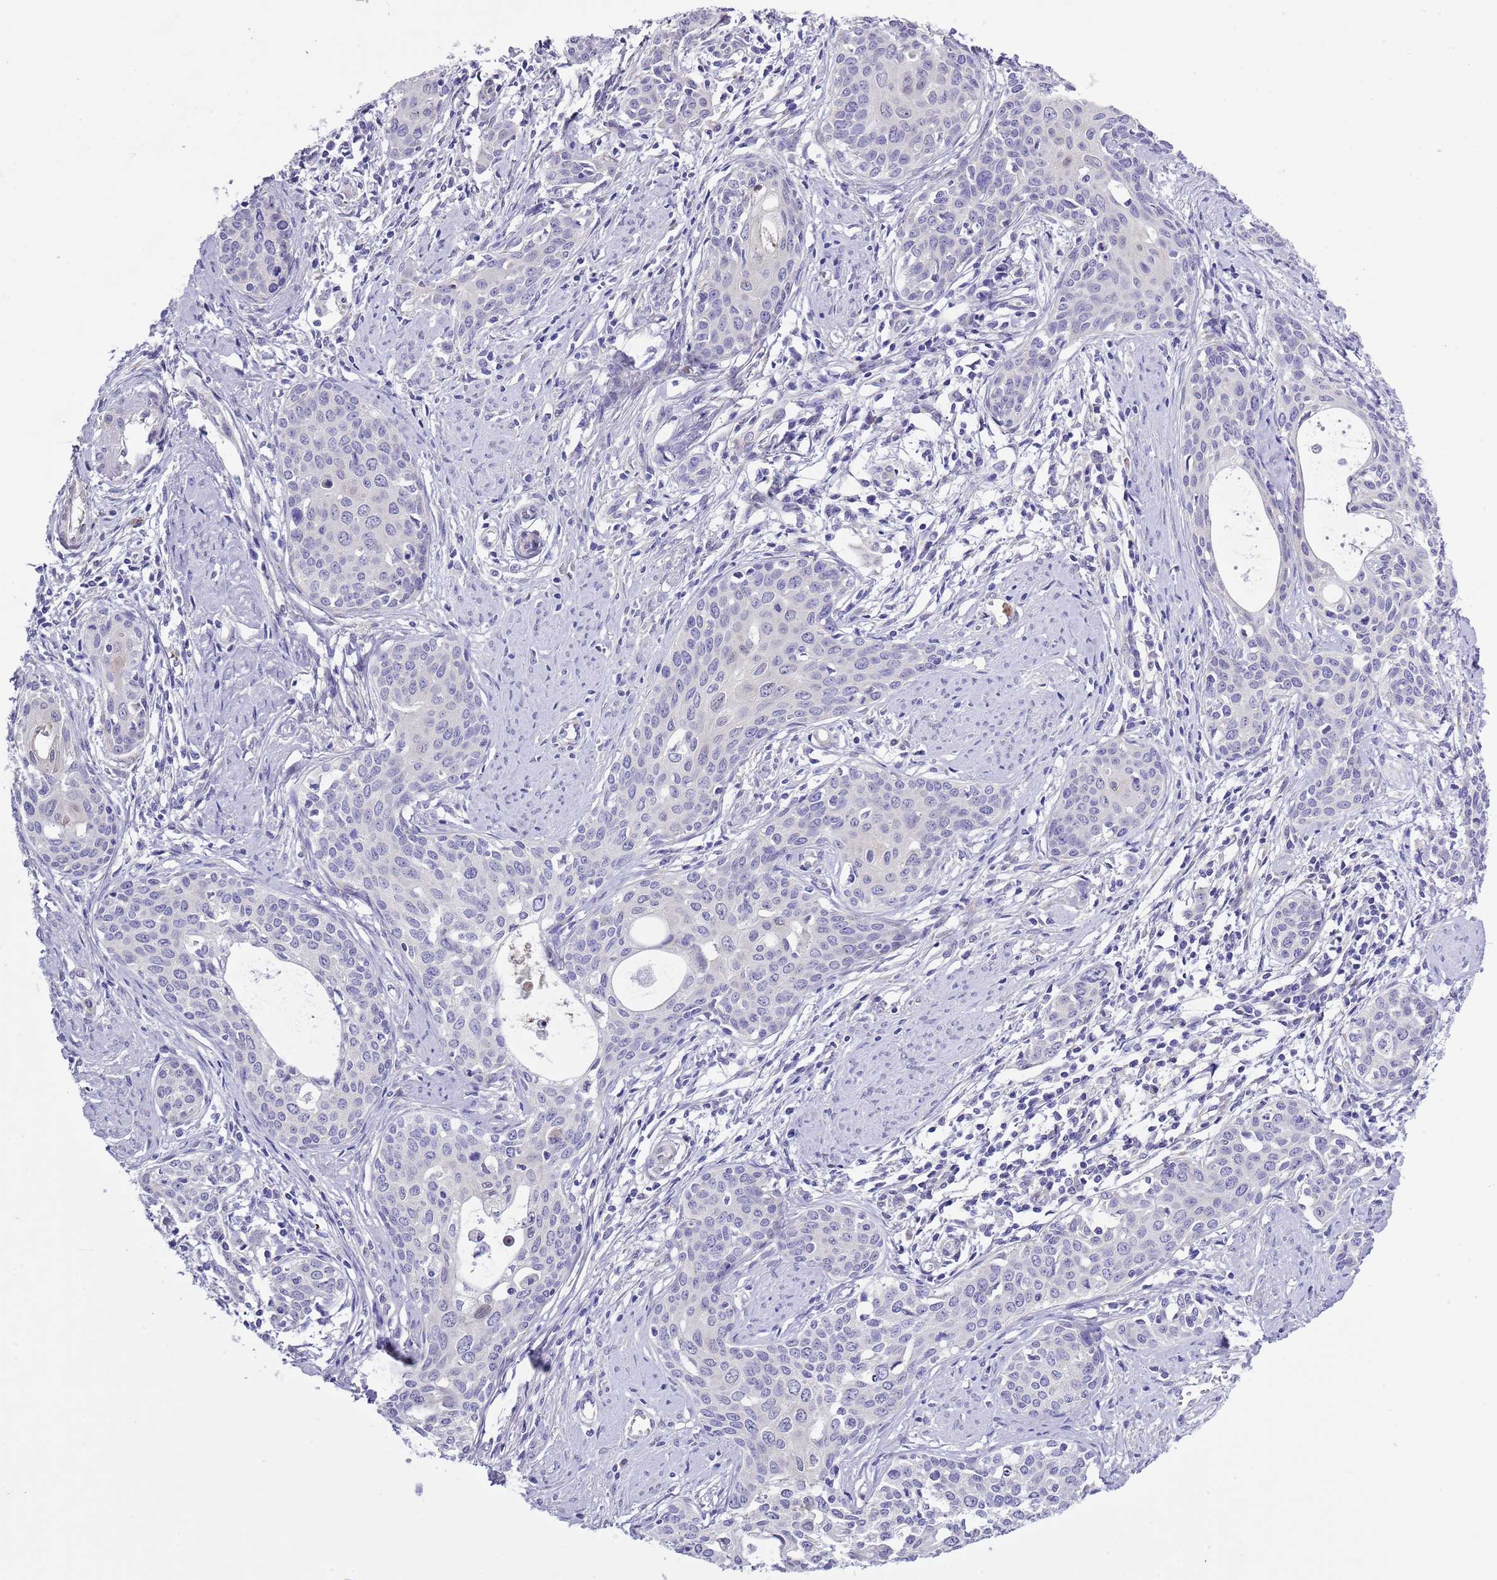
{"staining": {"intensity": "negative", "quantity": "none", "location": "none"}, "tissue": "cervical cancer", "cell_type": "Tumor cells", "image_type": "cancer", "snomed": [{"axis": "morphology", "description": "Squamous cell carcinoma, NOS"}, {"axis": "topography", "description": "Cervix"}], "caption": "The photomicrograph exhibits no staining of tumor cells in cervical cancer (squamous cell carcinoma).", "gene": "ZFP2", "patient": {"sex": "female", "age": 46}}